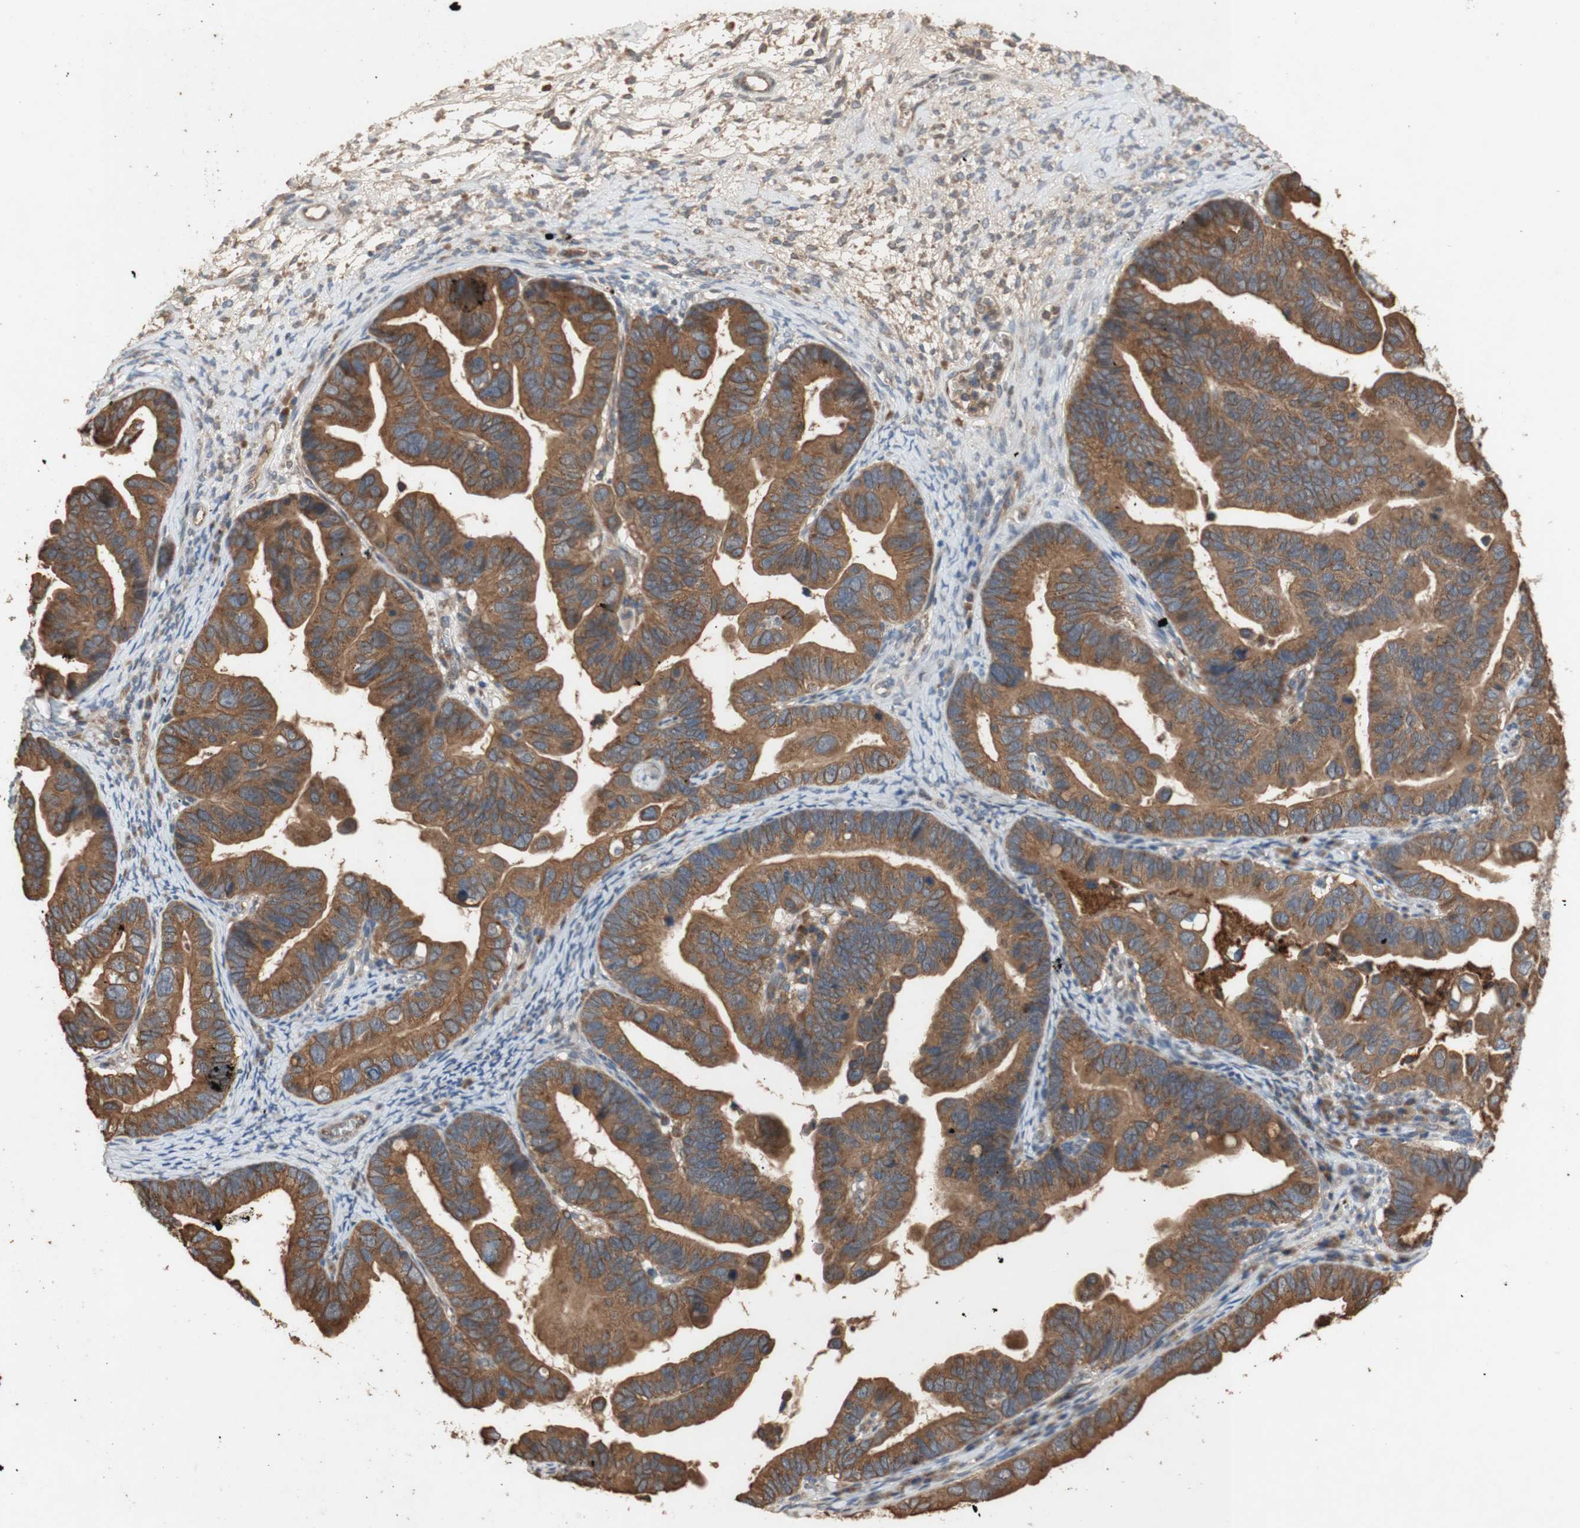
{"staining": {"intensity": "moderate", "quantity": ">75%", "location": "cytoplasmic/membranous"}, "tissue": "ovarian cancer", "cell_type": "Tumor cells", "image_type": "cancer", "snomed": [{"axis": "morphology", "description": "Cystadenocarcinoma, serous, NOS"}, {"axis": "topography", "description": "Ovary"}], "caption": "A high-resolution image shows immunohistochemistry (IHC) staining of ovarian cancer, which reveals moderate cytoplasmic/membranous positivity in about >75% of tumor cells.", "gene": "PKN1", "patient": {"sex": "female", "age": 56}}